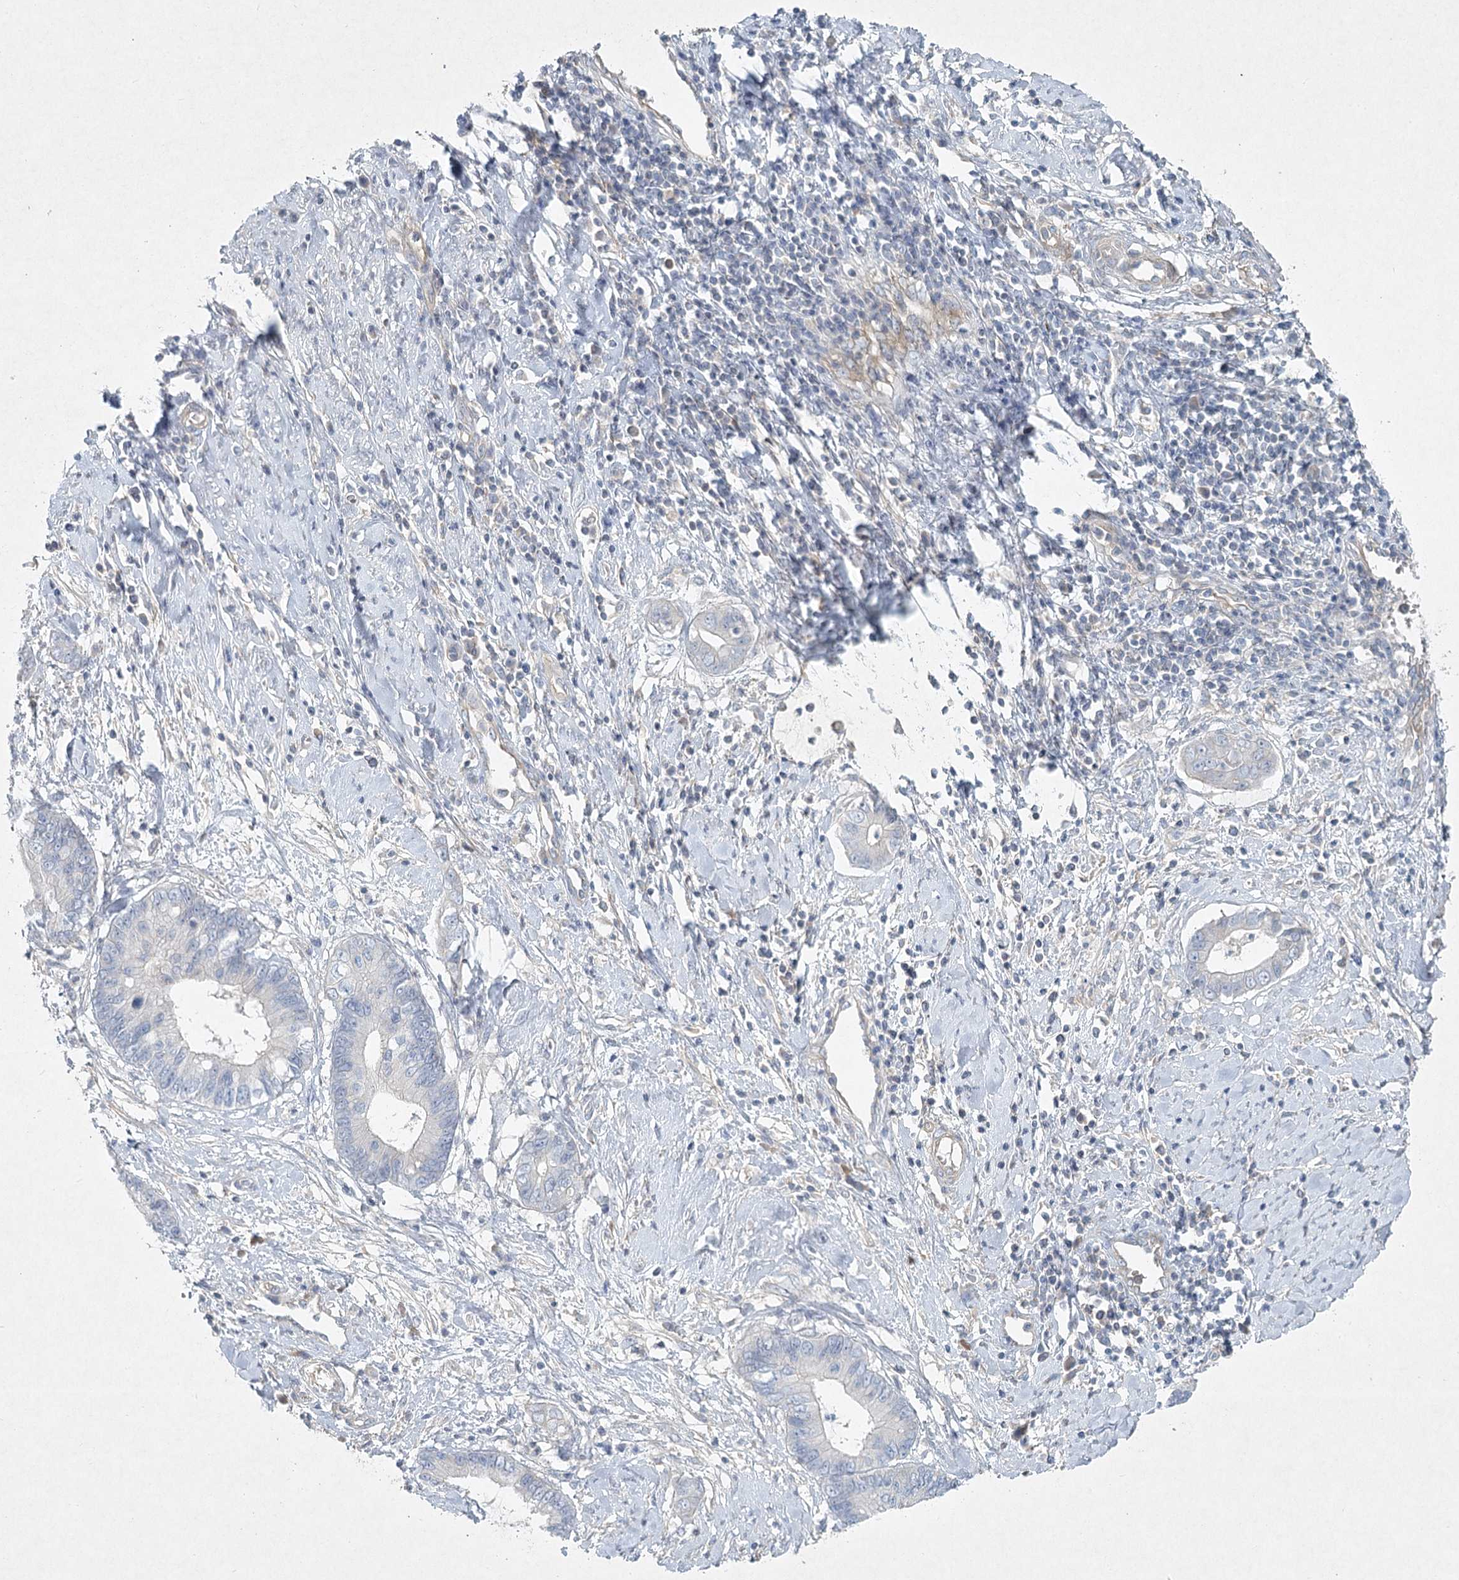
{"staining": {"intensity": "negative", "quantity": "none", "location": "none"}, "tissue": "cervical cancer", "cell_type": "Tumor cells", "image_type": "cancer", "snomed": [{"axis": "morphology", "description": "Adenocarcinoma, NOS"}, {"axis": "topography", "description": "Cervix"}], "caption": "Adenocarcinoma (cervical) was stained to show a protein in brown. There is no significant positivity in tumor cells. Brightfield microscopy of immunohistochemistry (IHC) stained with DAB (brown) and hematoxylin (blue), captured at high magnification.", "gene": "DNMBP", "patient": {"sex": "female", "age": 44}}